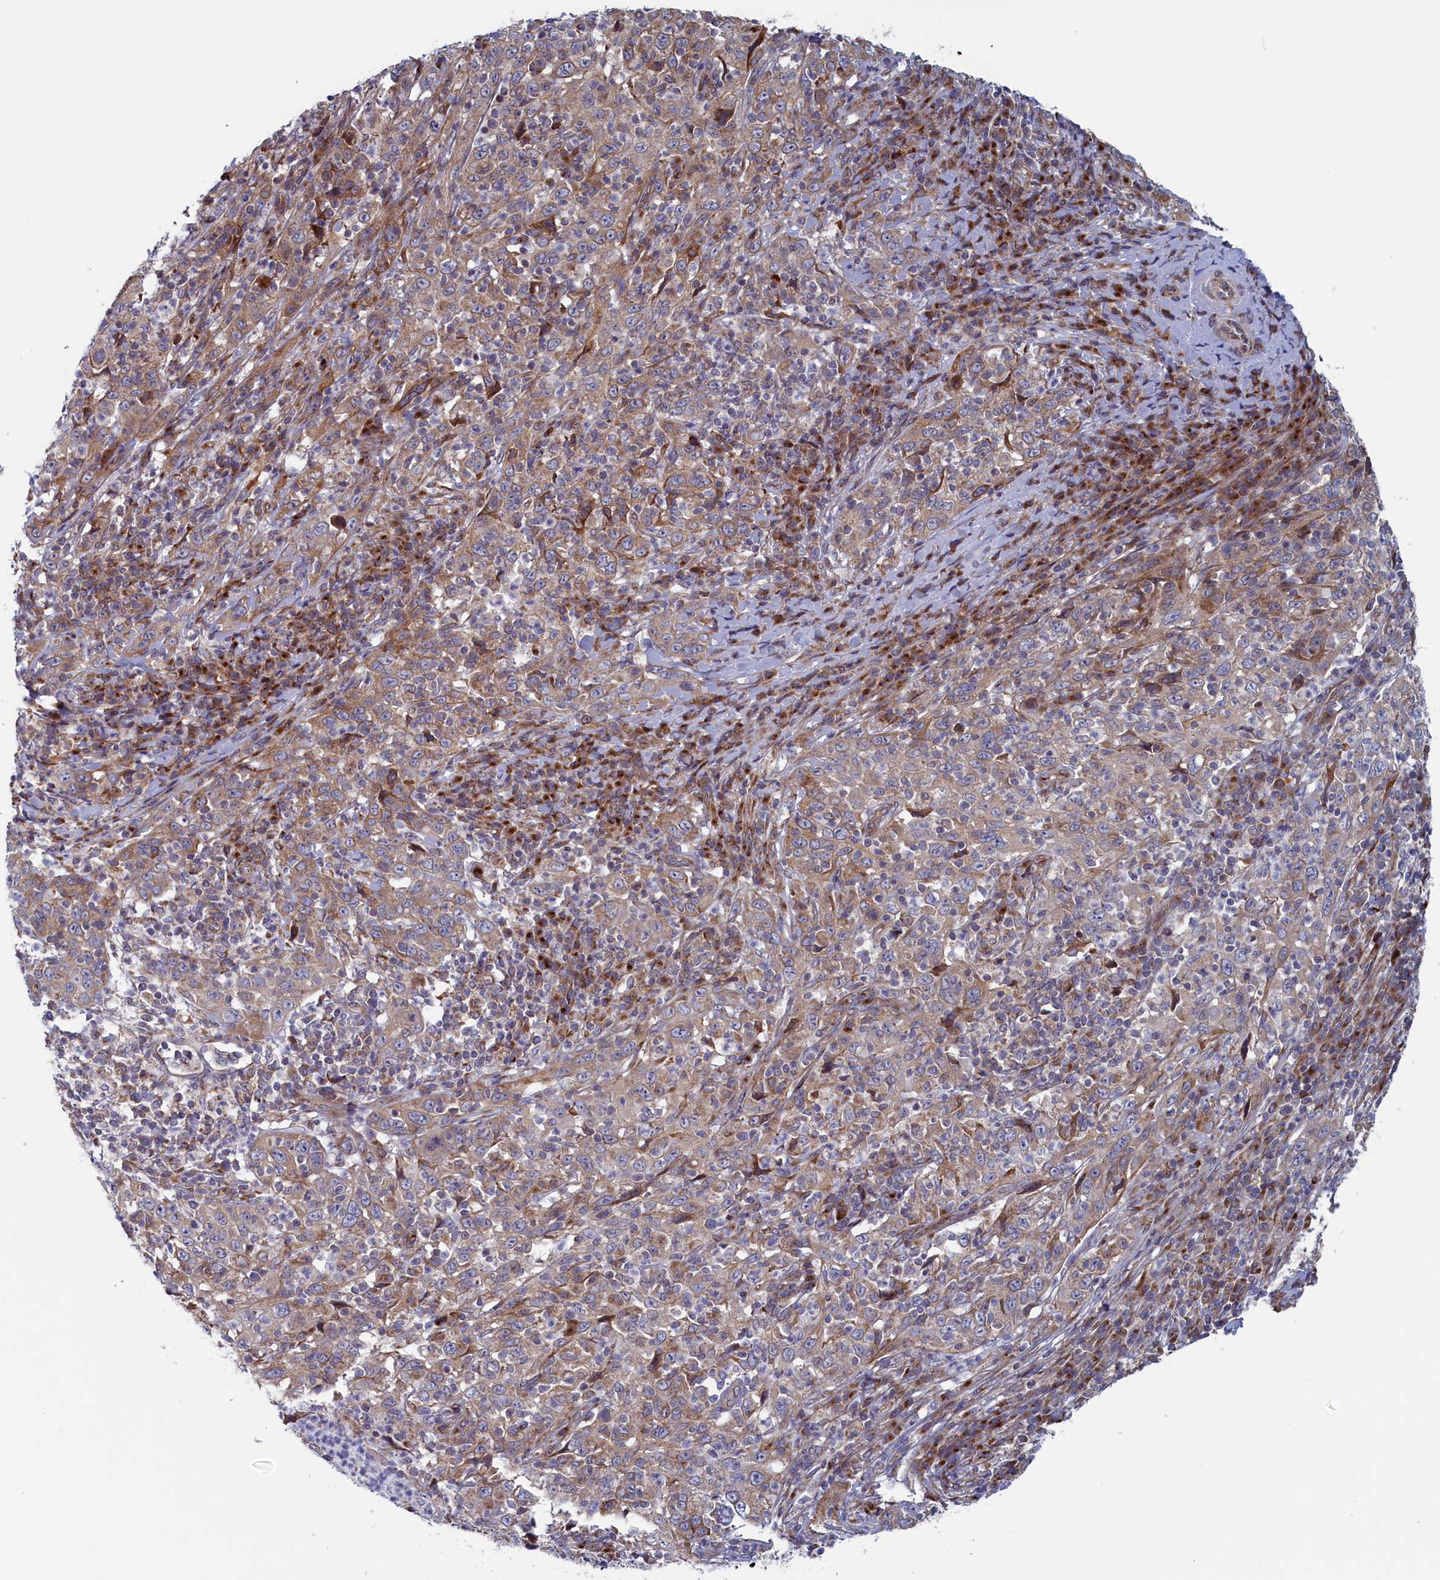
{"staining": {"intensity": "weak", "quantity": "25%-75%", "location": "cytoplasmic/membranous"}, "tissue": "cervical cancer", "cell_type": "Tumor cells", "image_type": "cancer", "snomed": [{"axis": "morphology", "description": "Squamous cell carcinoma, NOS"}, {"axis": "topography", "description": "Cervix"}], "caption": "Tumor cells exhibit low levels of weak cytoplasmic/membranous expression in approximately 25%-75% of cells in human squamous cell carcinoma (cervical). Using DAB (brown) and hematoxylin (blue) stains, captured at high magnification using brightfield microscopy.", "gene": "MTFMT", "patient": {"sex": "female", "age": 46}}